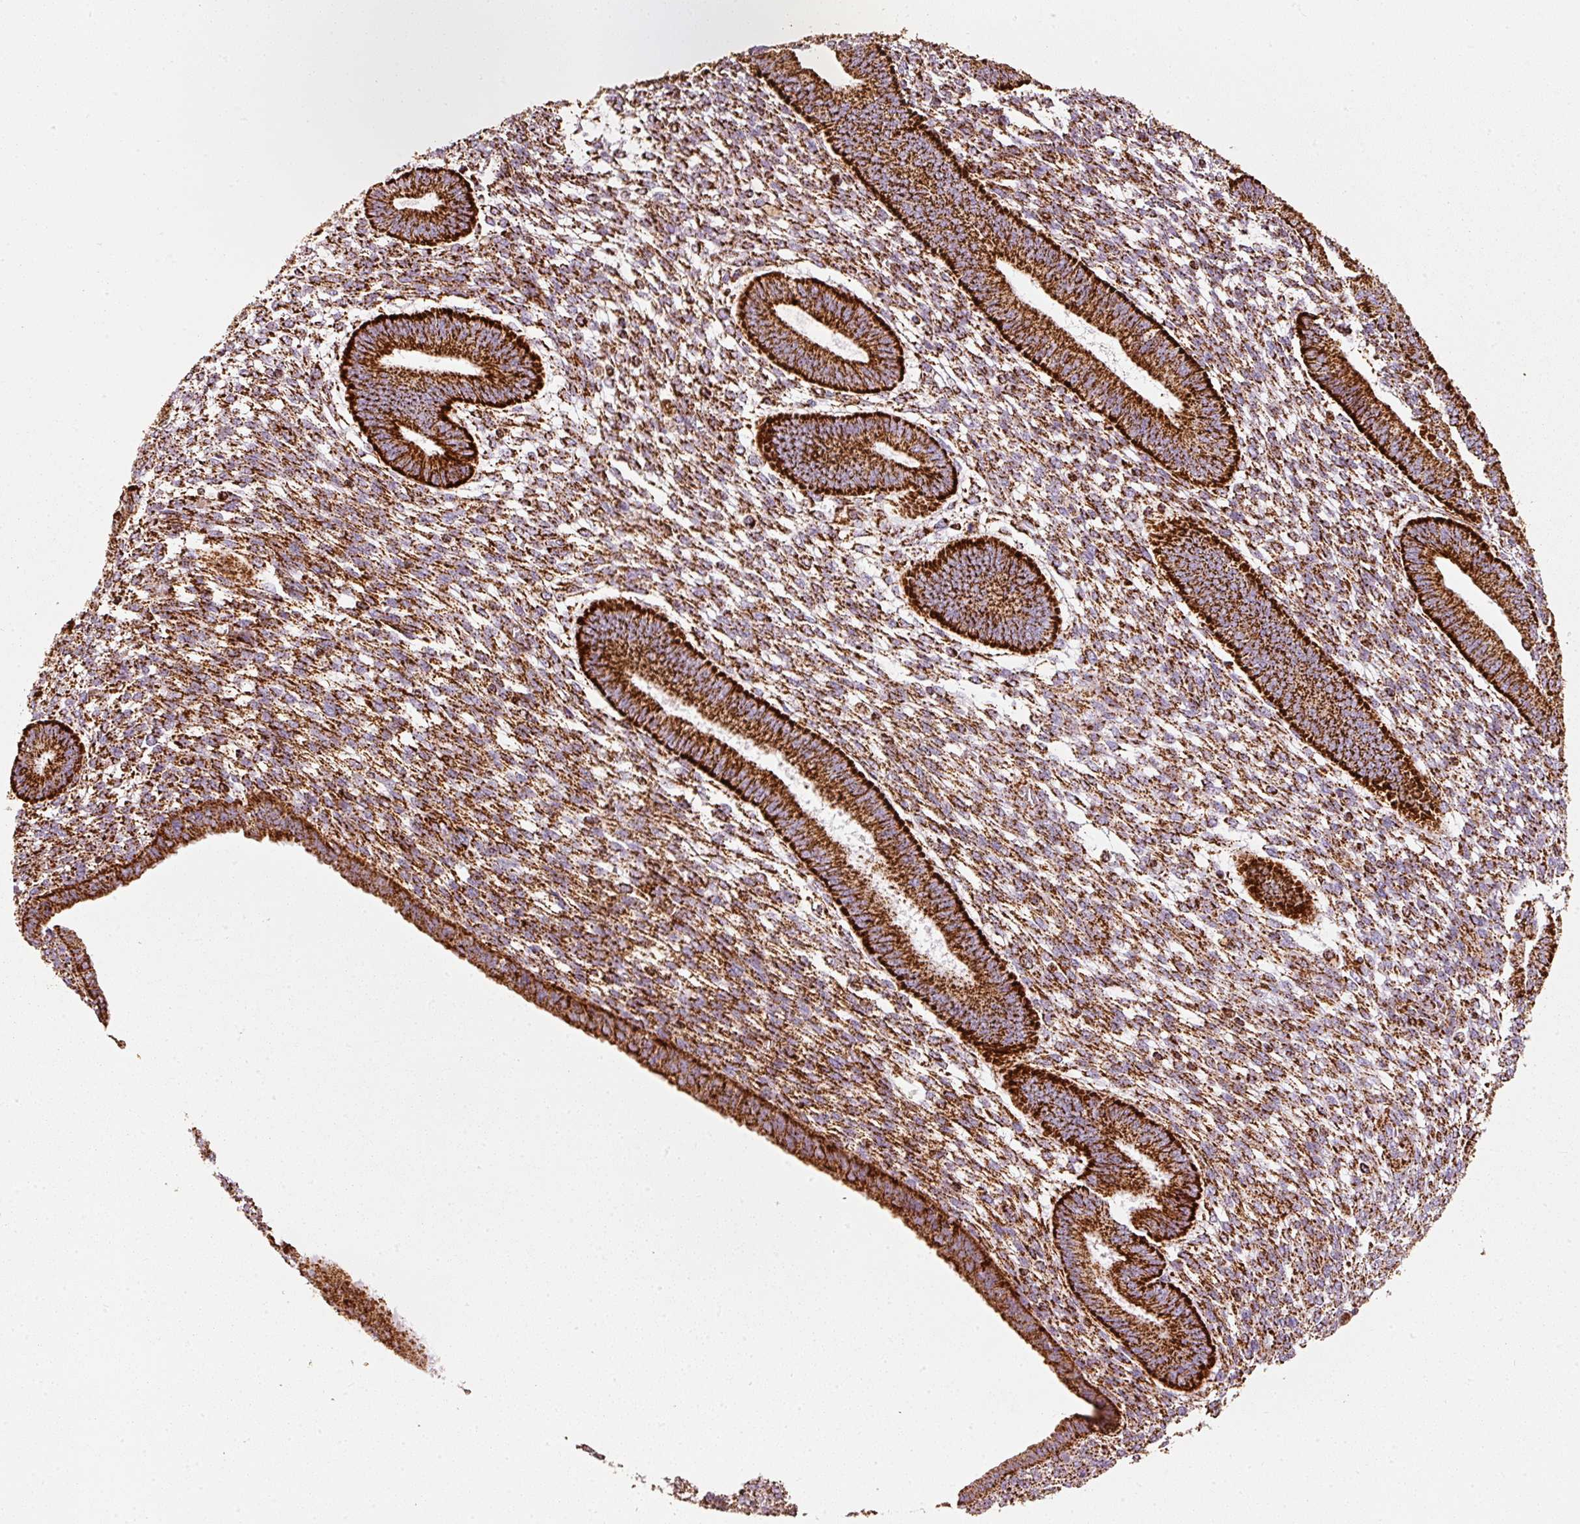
{"staining": {"intensity": "strong", "quantity": ">75%", "location": "cytoplasmic/membranous"}, "tissue": "endometrium", "cell_type": "Cells in endometrial stroma", "image_type": "normal", "snomed": [{"axis": "morphology", "description": "Normal tissue, NOS"}, {"axis": "topography", "description": "Endometrium"}], "caption": "DAB (3,3'-diaminobenzidine) immunohistochemical staining of unremarkable endometrium reveals strong cytoplasmic/membranous protein staining in approximately >75% of cells in endometrial stroma. Immunohistochemistry stains the protein in brown and the nuclei are stained blue.", "gene": "UQCRC1", "patient": {"sex": "female", "age": 36}}